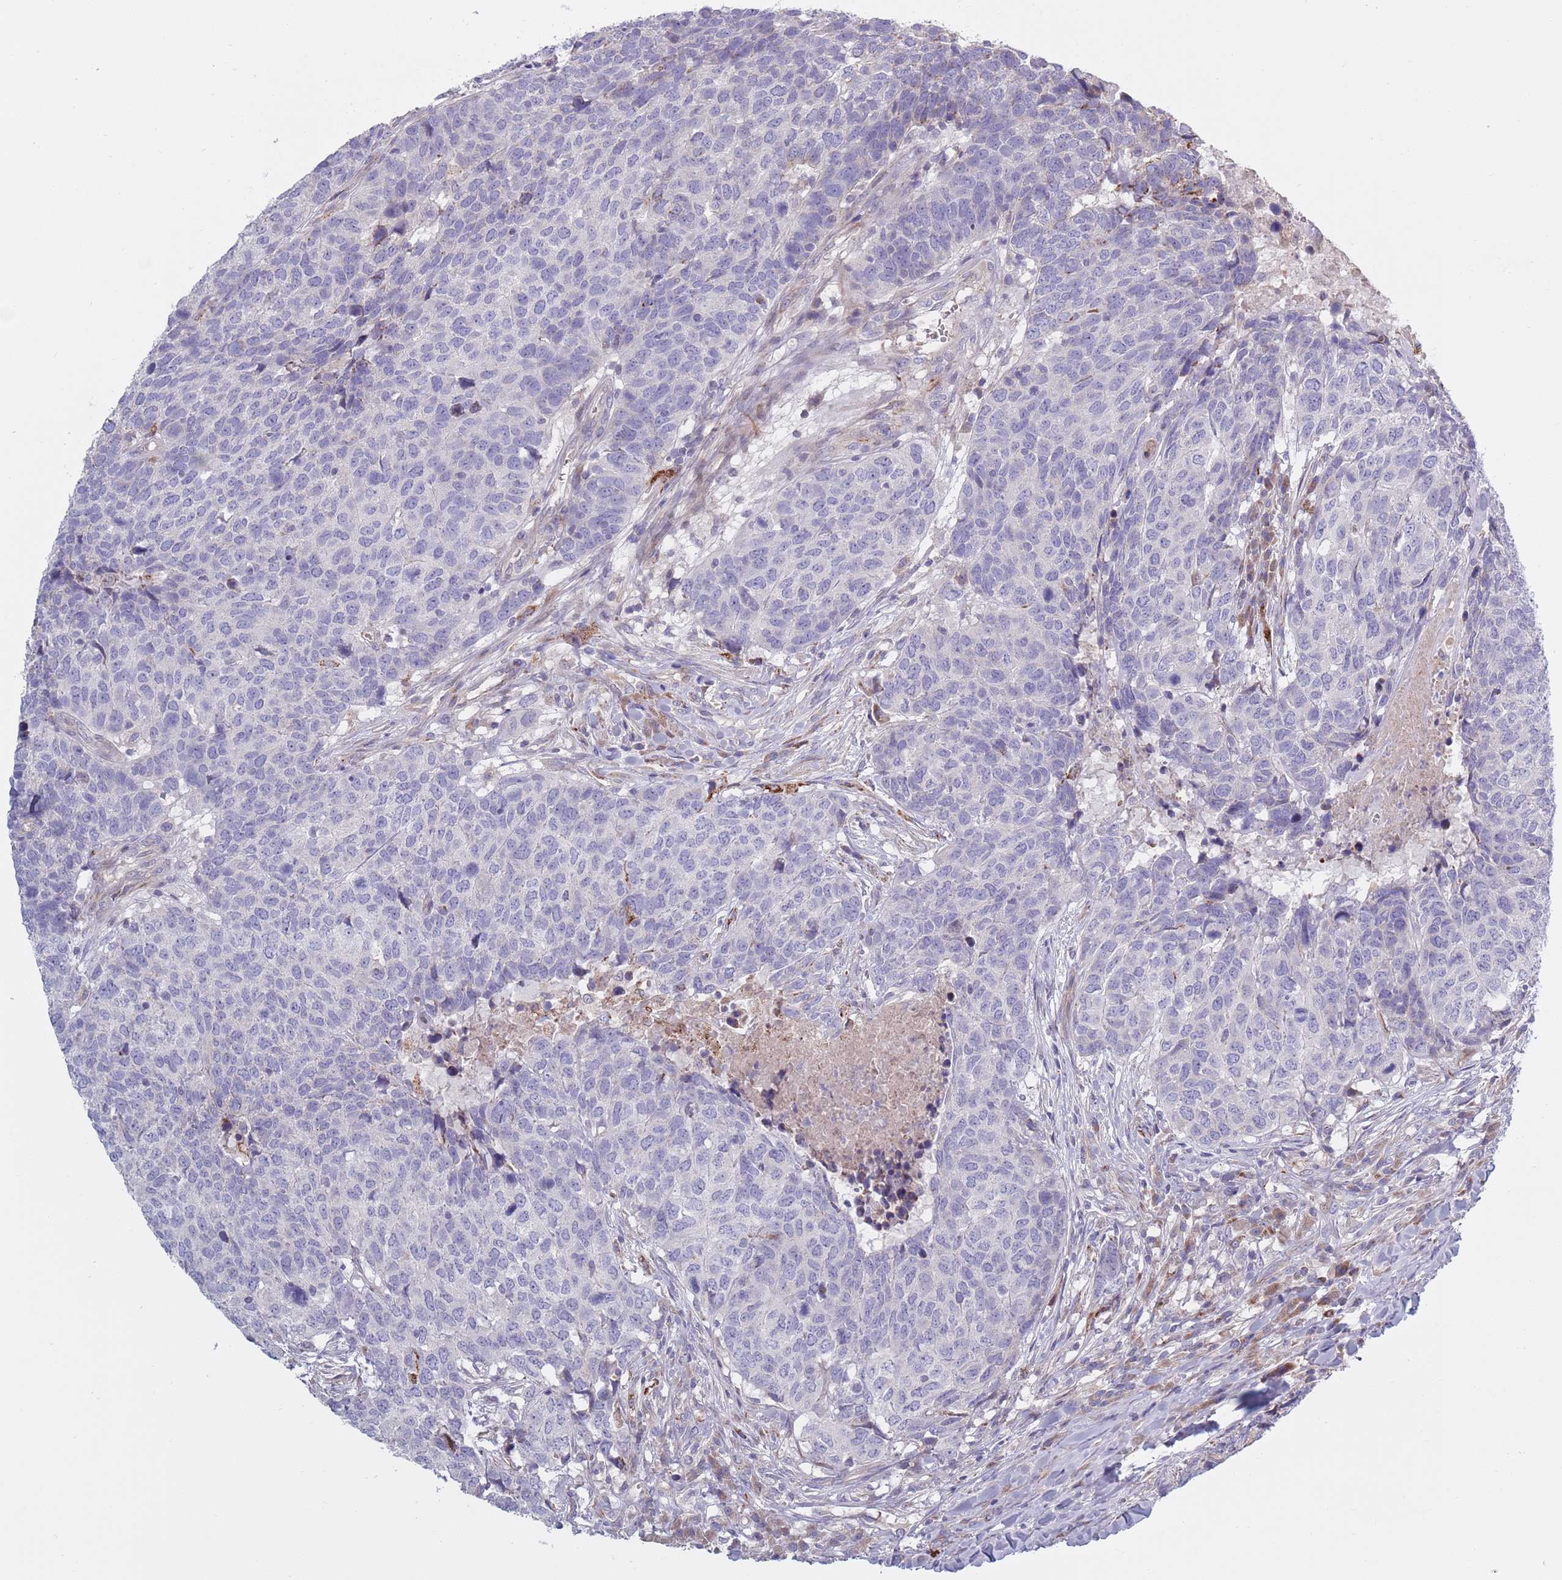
{"staining": {"intensity": "negative", "quantity": "none", "location": "none"}, "tissue": "head and neck cancer", "cell_type": "Tumor cells", "image_type": "cancer", "snomed": [{"axis": "morphology", "description": "Normal tissue, NOS"}, {"axis": "morphology", "description": "Squamous cell carcinoma, NOS"}, {"axis": "topography", "description": "Skeletal muscle"}, {"axis": "topography", "description": "Vascular tissue"}, {"axis": "topography", "description": "Peripheral nerve tissue"}, {"axis": "topography", "description": "Head-Neck"}], "caption": "An image of human head and neck cancer is negative for staining in tumor cells.", "gene": "TYW1", "patient": {"sex": "male", "age": 66}}